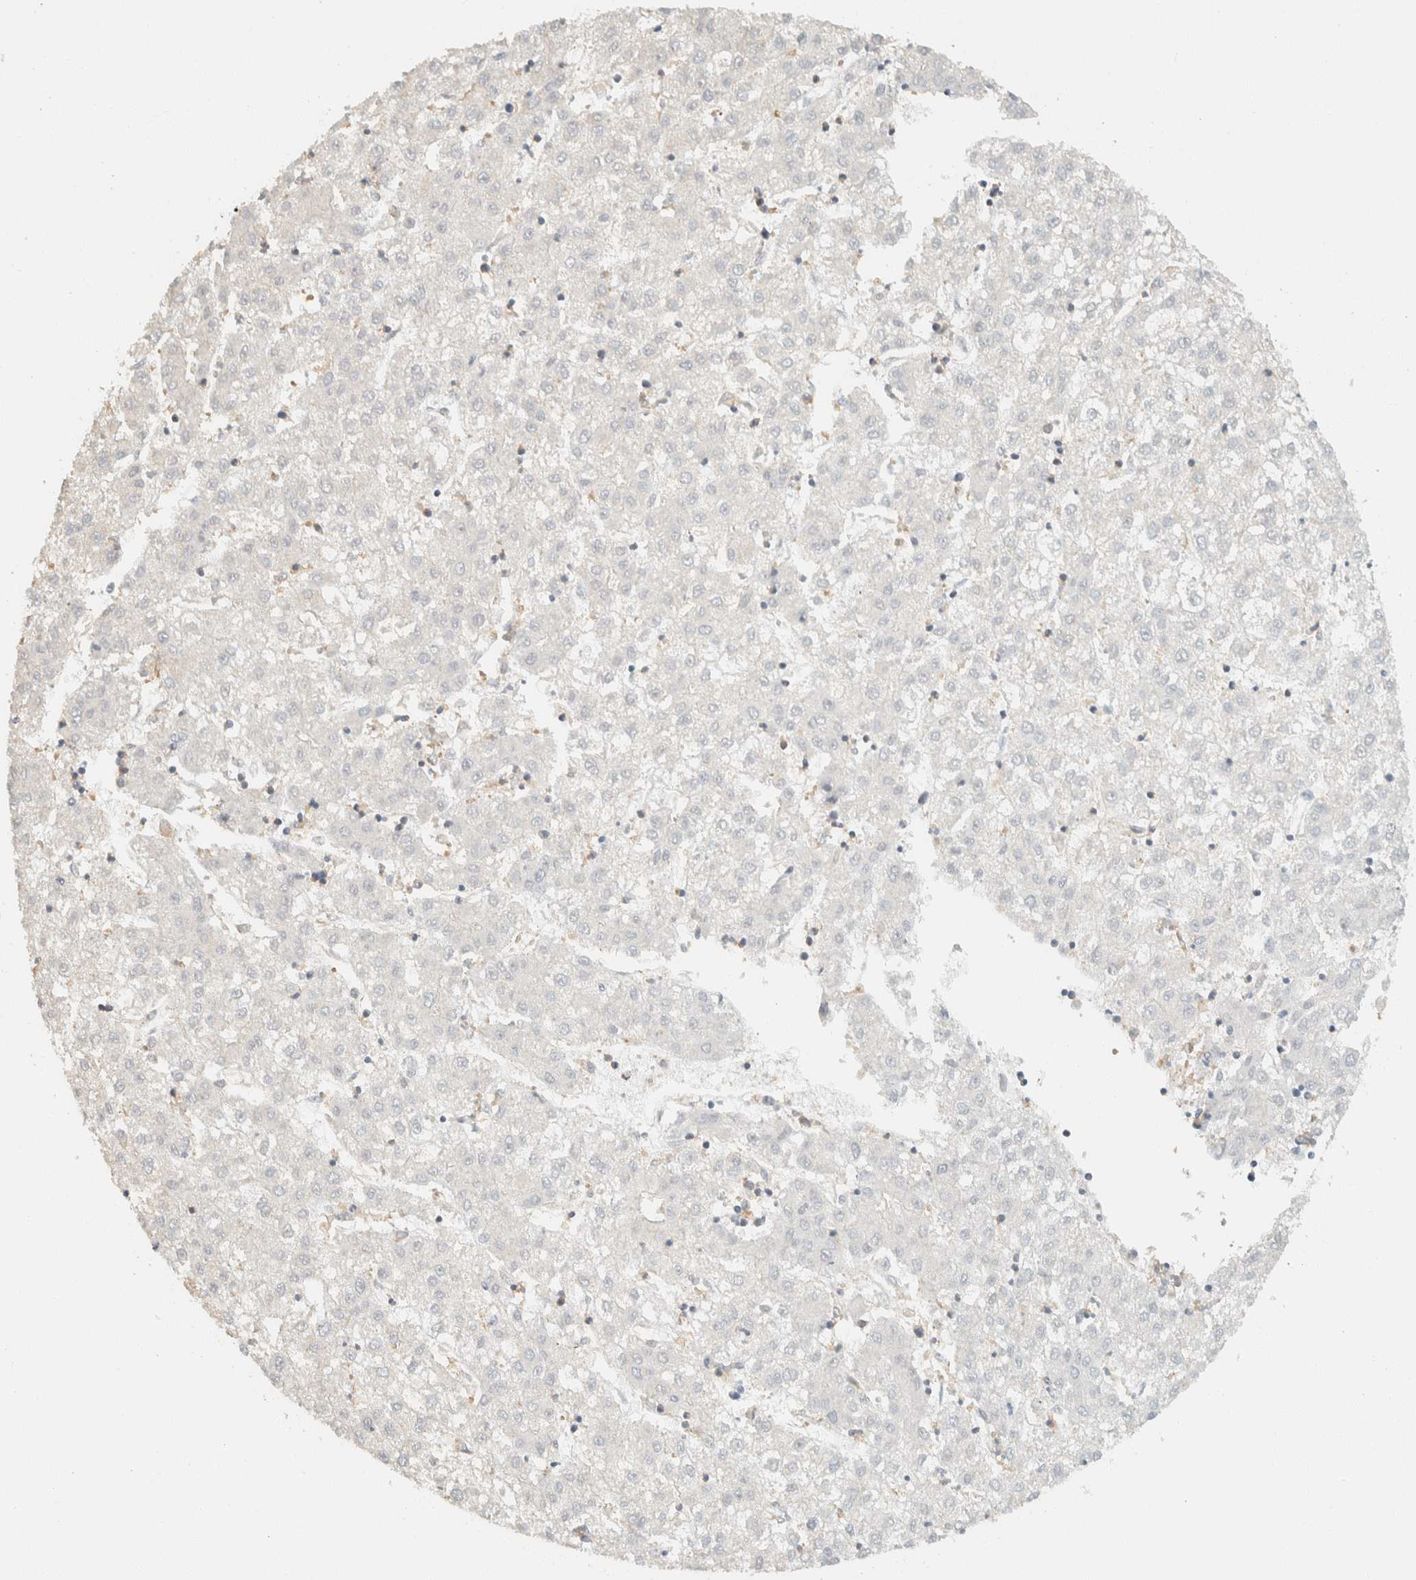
{"staining": {"intensity": "negative", "quantity": "none", "location": "none"}, "tissue": "liver cancer", "cell_type": "Tumor cells", "image_type": "cancer", "snomed": [{"axis": "morphology", "description": "Carcinoma, Hepatocellular, NOS"}, {"axis": "topography", "description": "Liver"}], "caption": "A high-resolution photomicrograph shows IHC staining of liver cancer (hepatocellular carcinoma), which demonstrates no significant staining in tumor cells.", "gene": "ARFGEF1", "patient": {"sex": "male", "age": 72}}